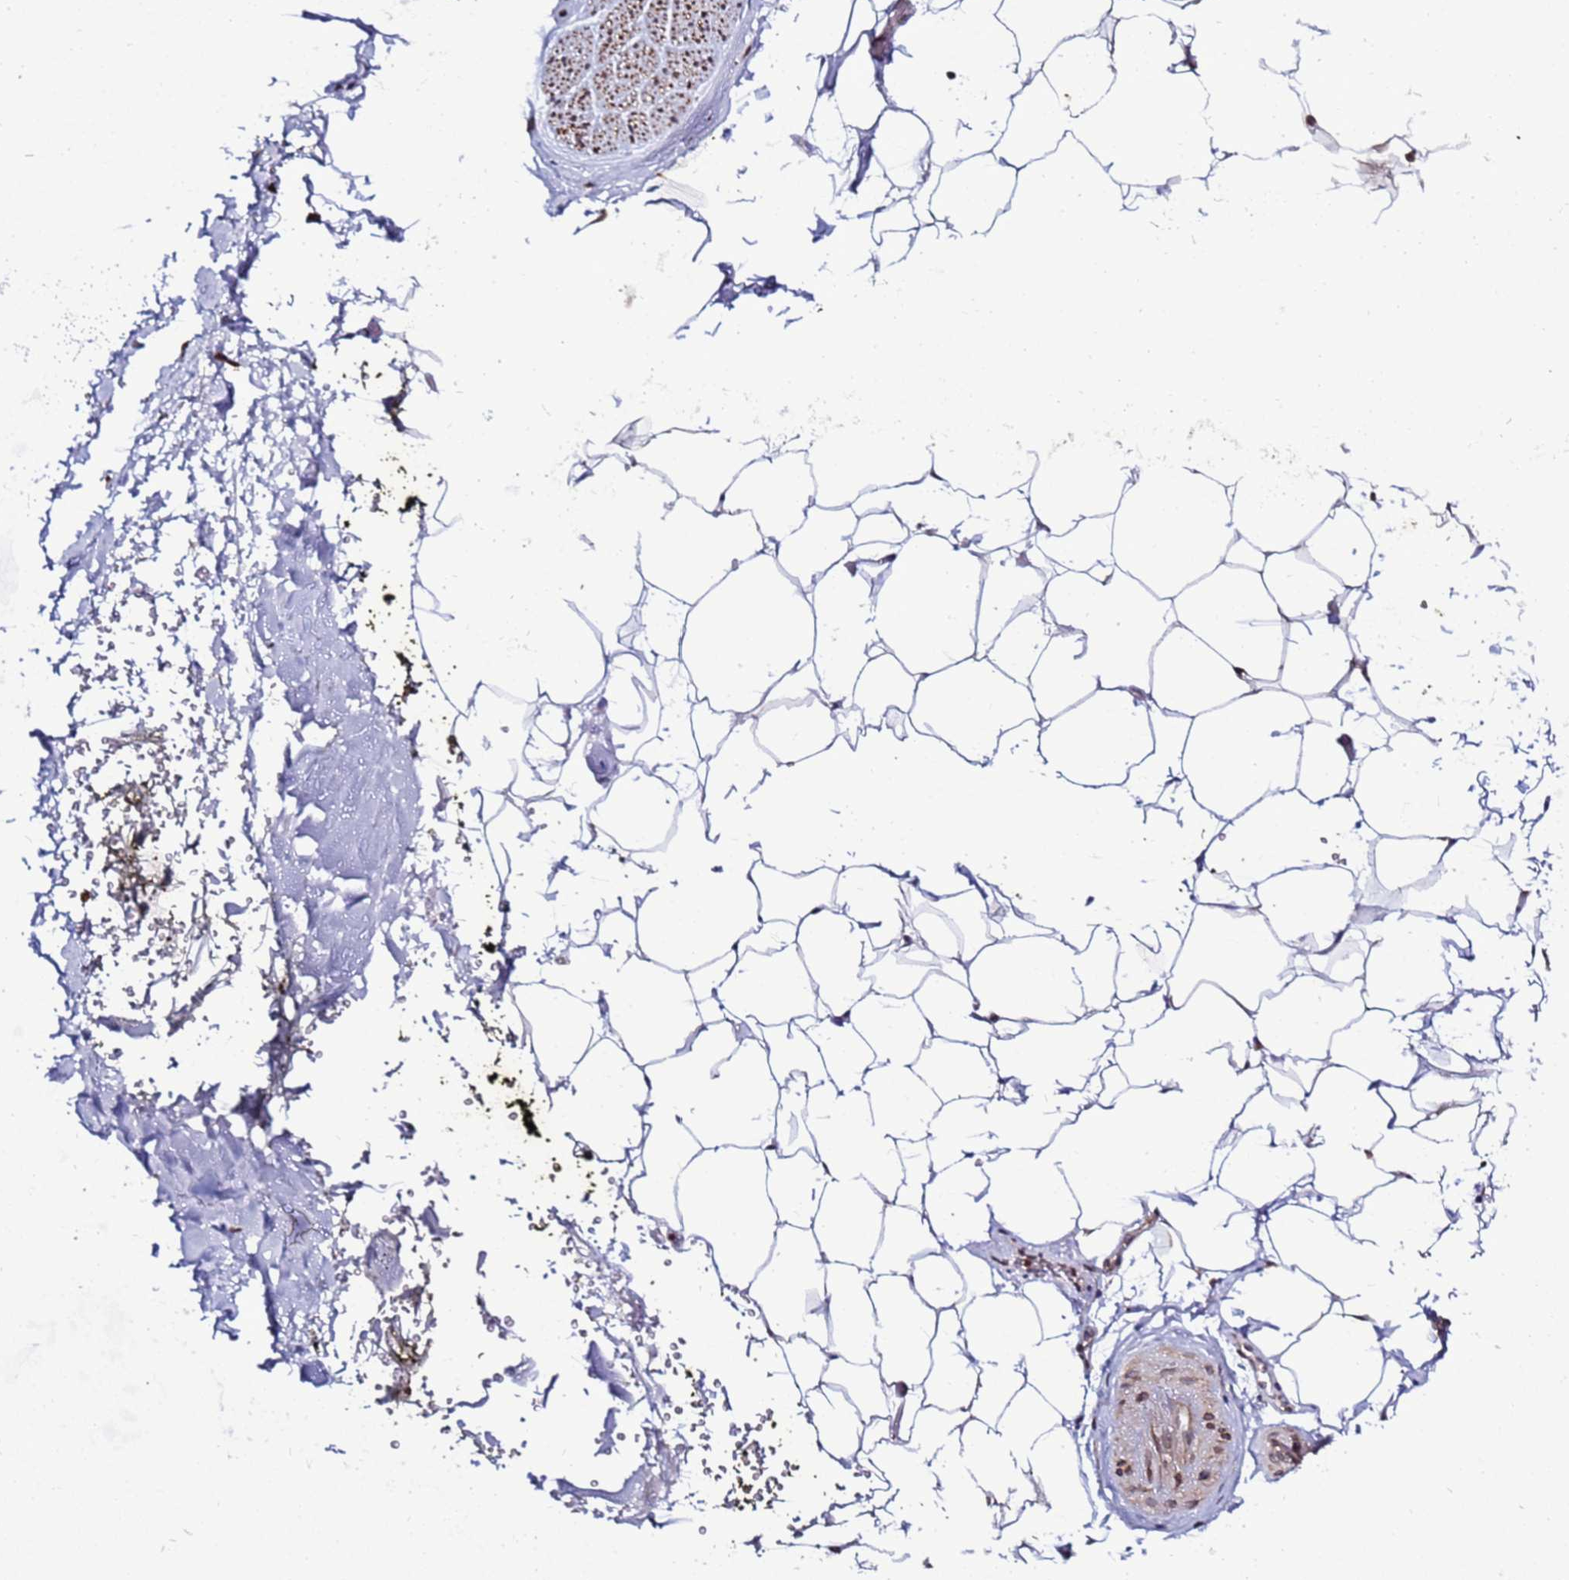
{"staining": {"intensity": "moderate", "quantity": "<25%", "location": "nuclear"}, "tissue": "adipose tissue", "cell_type": "Adipocytes", "image_type": "normal", "snomed": [{"axis": "morphology", "description": "Normal tissue, NOS"}, {"axis": "morphology", "description": "Adenocarcinoma, Low grade"}, {"axis": "topography", "description": "Prostate"}, {"axis": "topography", "description": "Peripheral nerve tissue"}], "caption": "IHC of unremarkable human adipose tissue reveals low levels of moderate nuclear positivity in approximately <25% of adipocytes. (IHC, brightfield microscopy, high magnification).", "gene": "TOR1AIP1", "patient": {"sex": "male", "age": 63}}